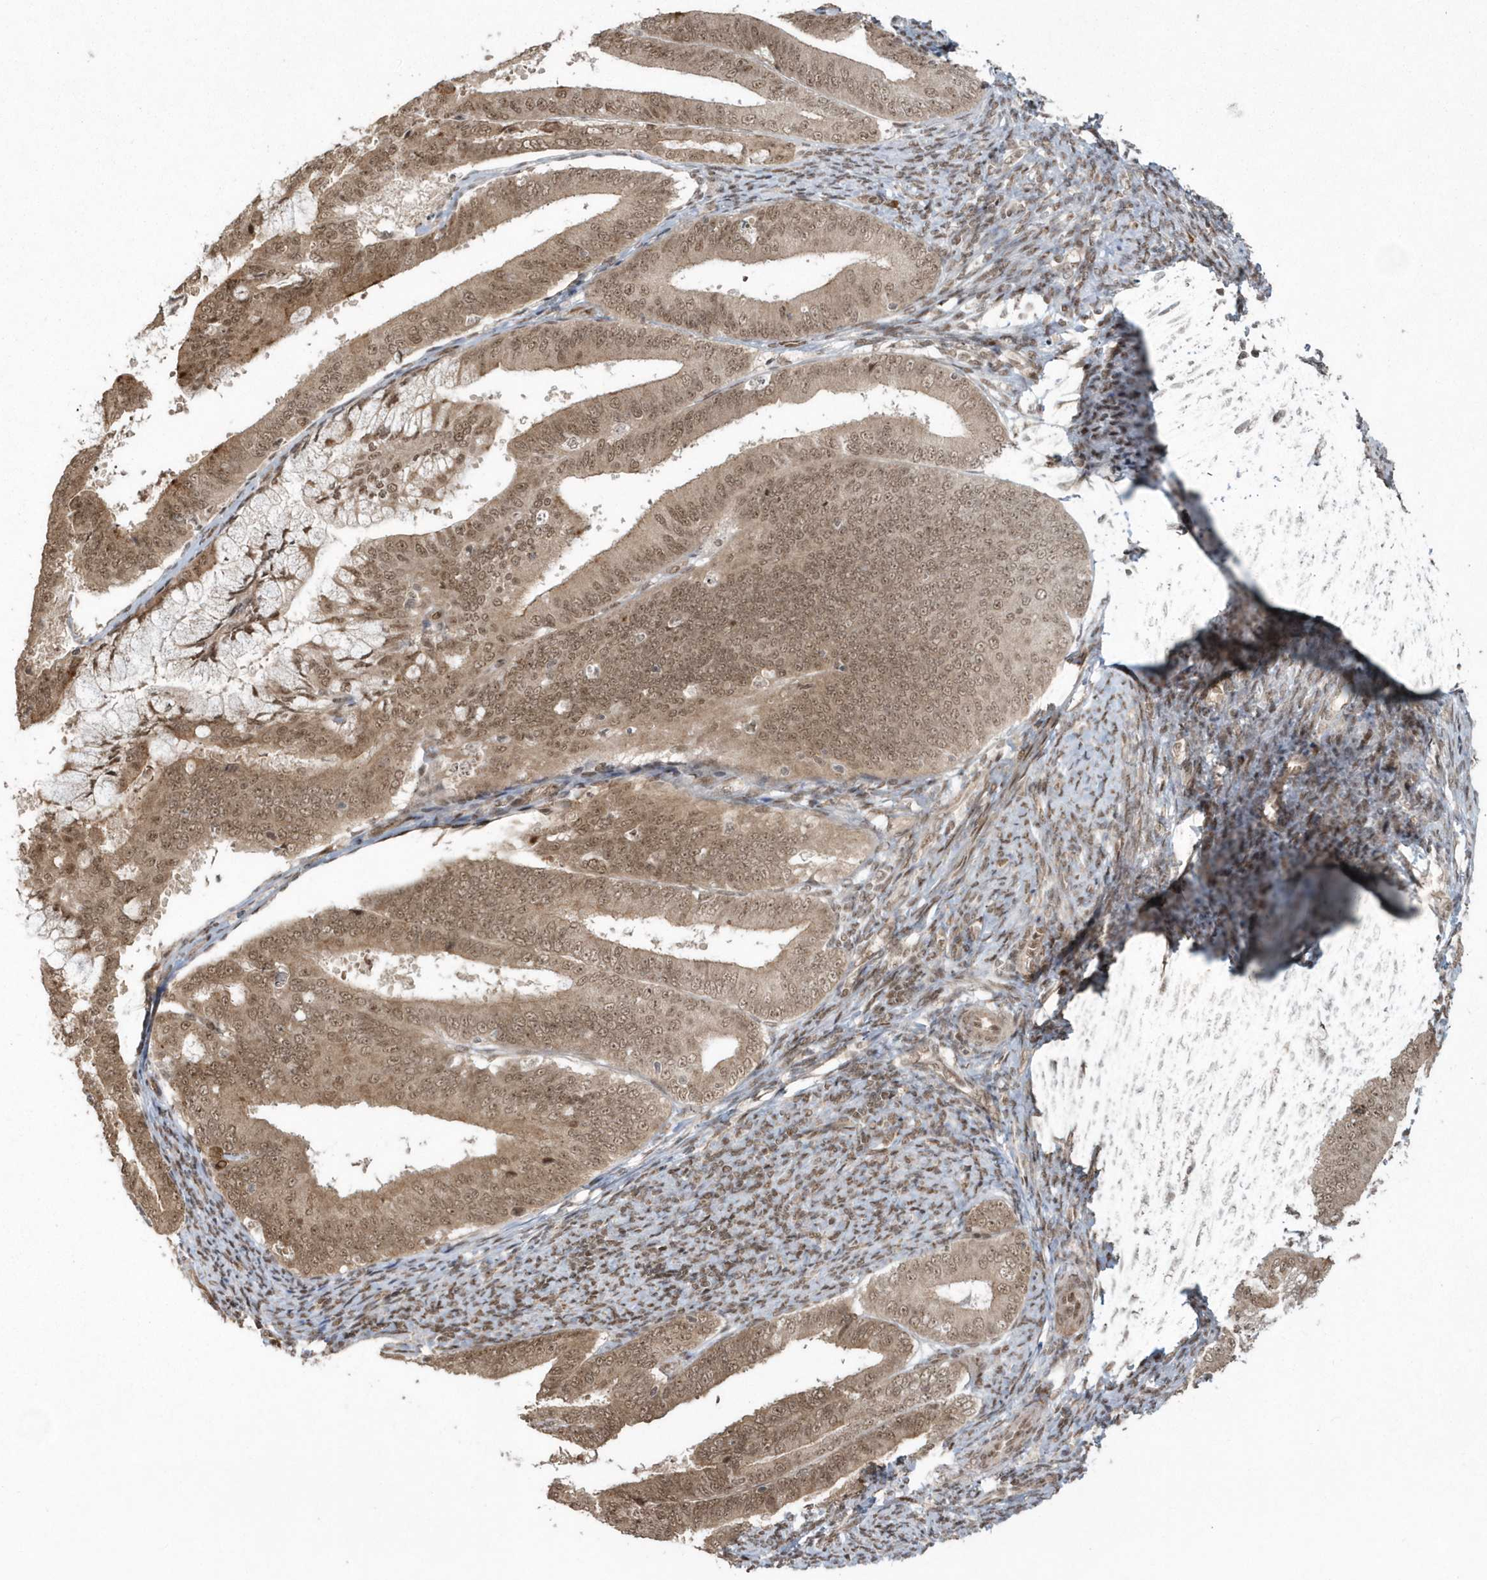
{"staining": {"intensity": "moderate", "quantity": ">75%", "location": "cytoplasmic/membranous,nuclear"}, "tissue": "endometrial cancer", "cell_type": "Tumor cells", "image_type": "cancer", "snomed": [{"axis": "morphology", "description": "Adenocarcinoma, NOS"}, {"axis": "topography", "description": "Endometrium"}], "caption": "Protein expression analysis of human endometrial cancer (adenocarcinoma) reveals moderate cytoplasmic/membranous and nuclear staining in about >75% of tumor cells.", "gene": "EPB41L4A", "patient": {"sex": "female", "age": 63}}